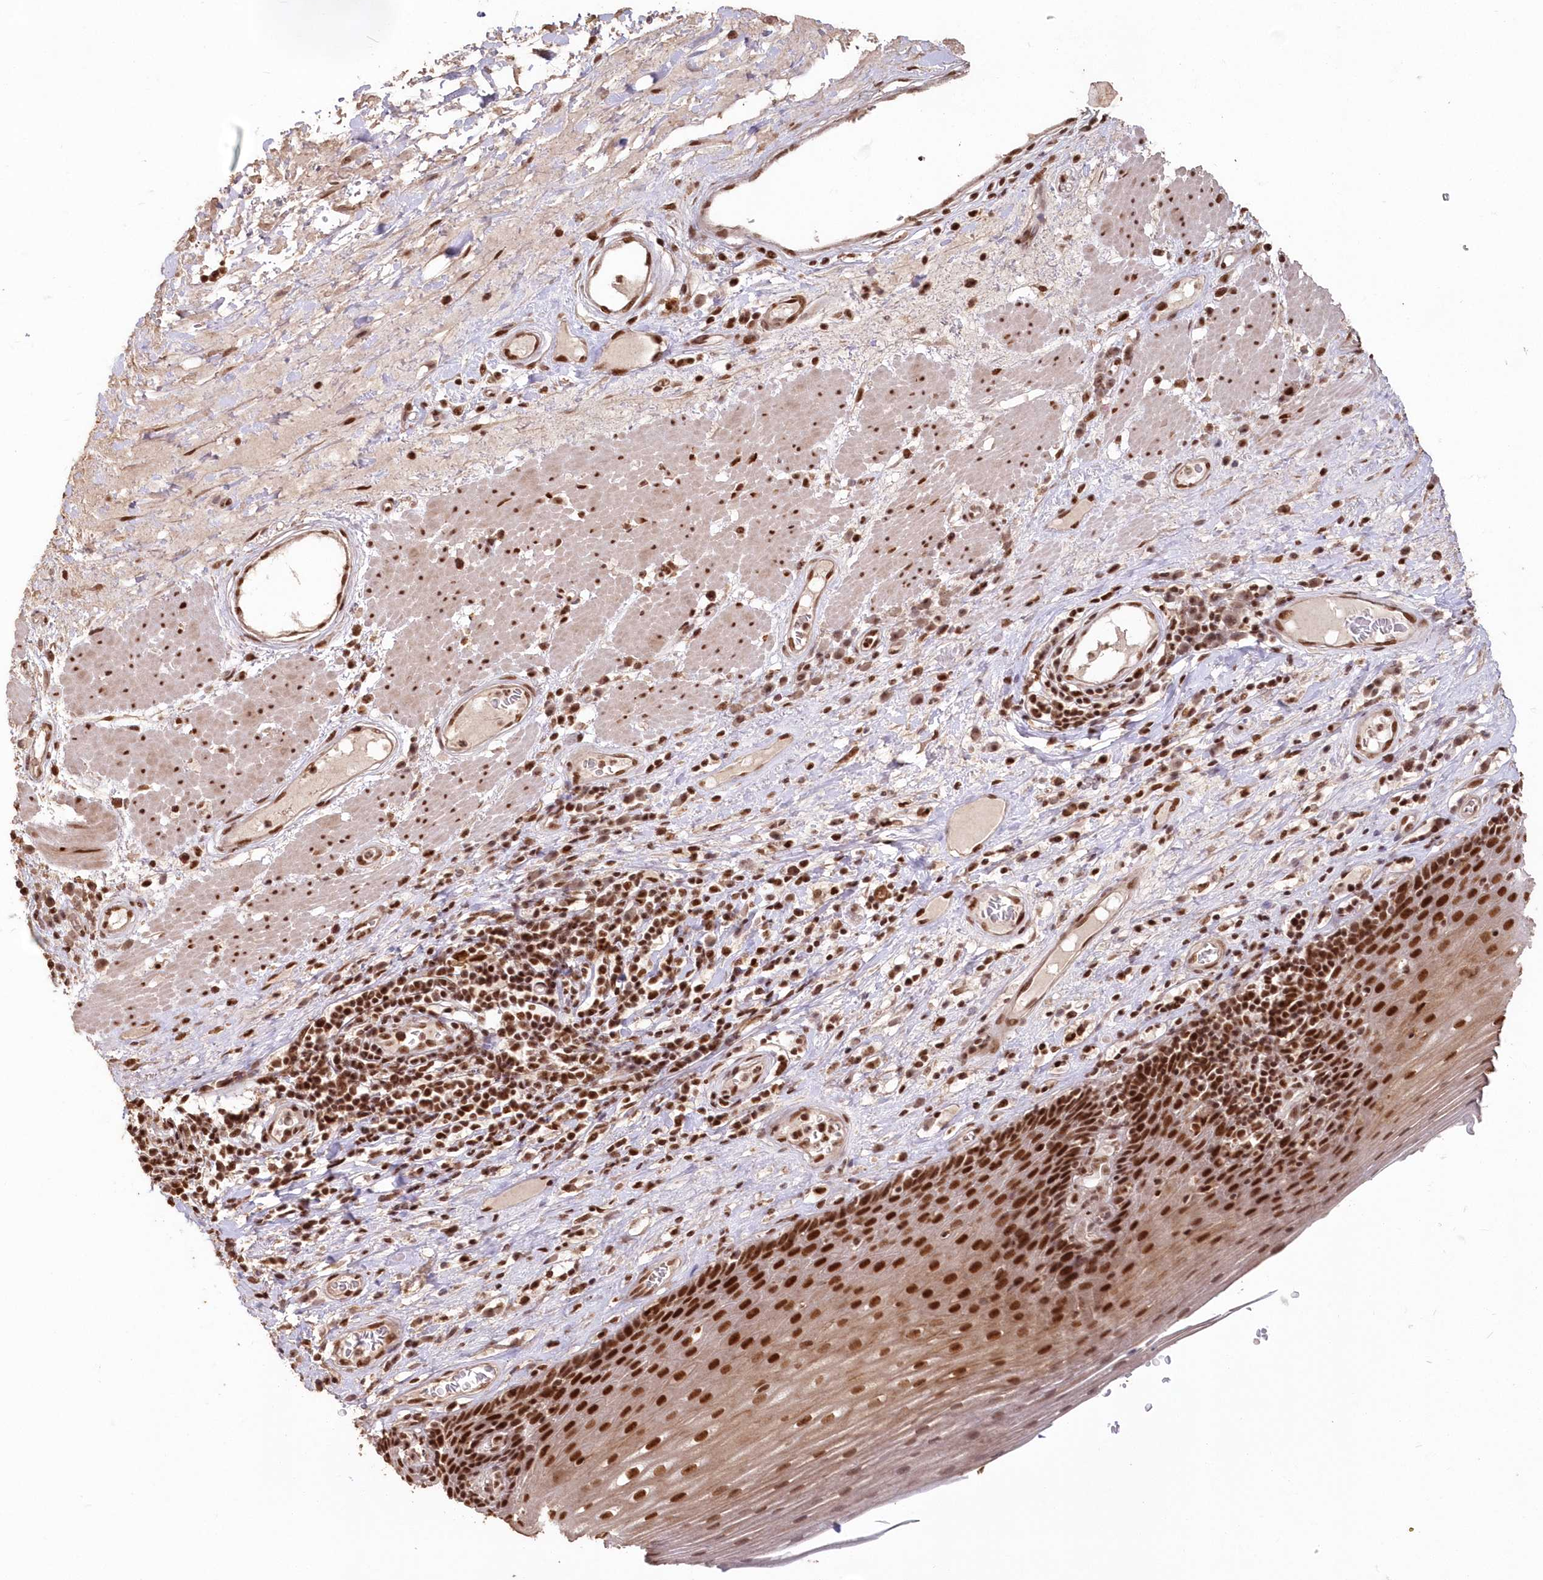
{"staining": {"intensity": "strong", "quantity": ">75%", "location": "cytoplasmic/membranous,nuclear"}, "tissue": "esophagus", "cell_type": "Squamous epithelial cells", "image_type": "normal", "snomed": [{"axis": "morphology", "description": "Normal tissue, NOS"}, {"axis": "topography", "description": "Esophagus"}], "caption": "Esophagus stained with DAB (3,3'-diaminobenzidine) IHC displays high levels of strong cytoplasmic/membranous,nuclear staining in about >75% of squamous epithelial cells.", "gene": "PDS5A", "patient": {"sex": "male", "age": 62}}